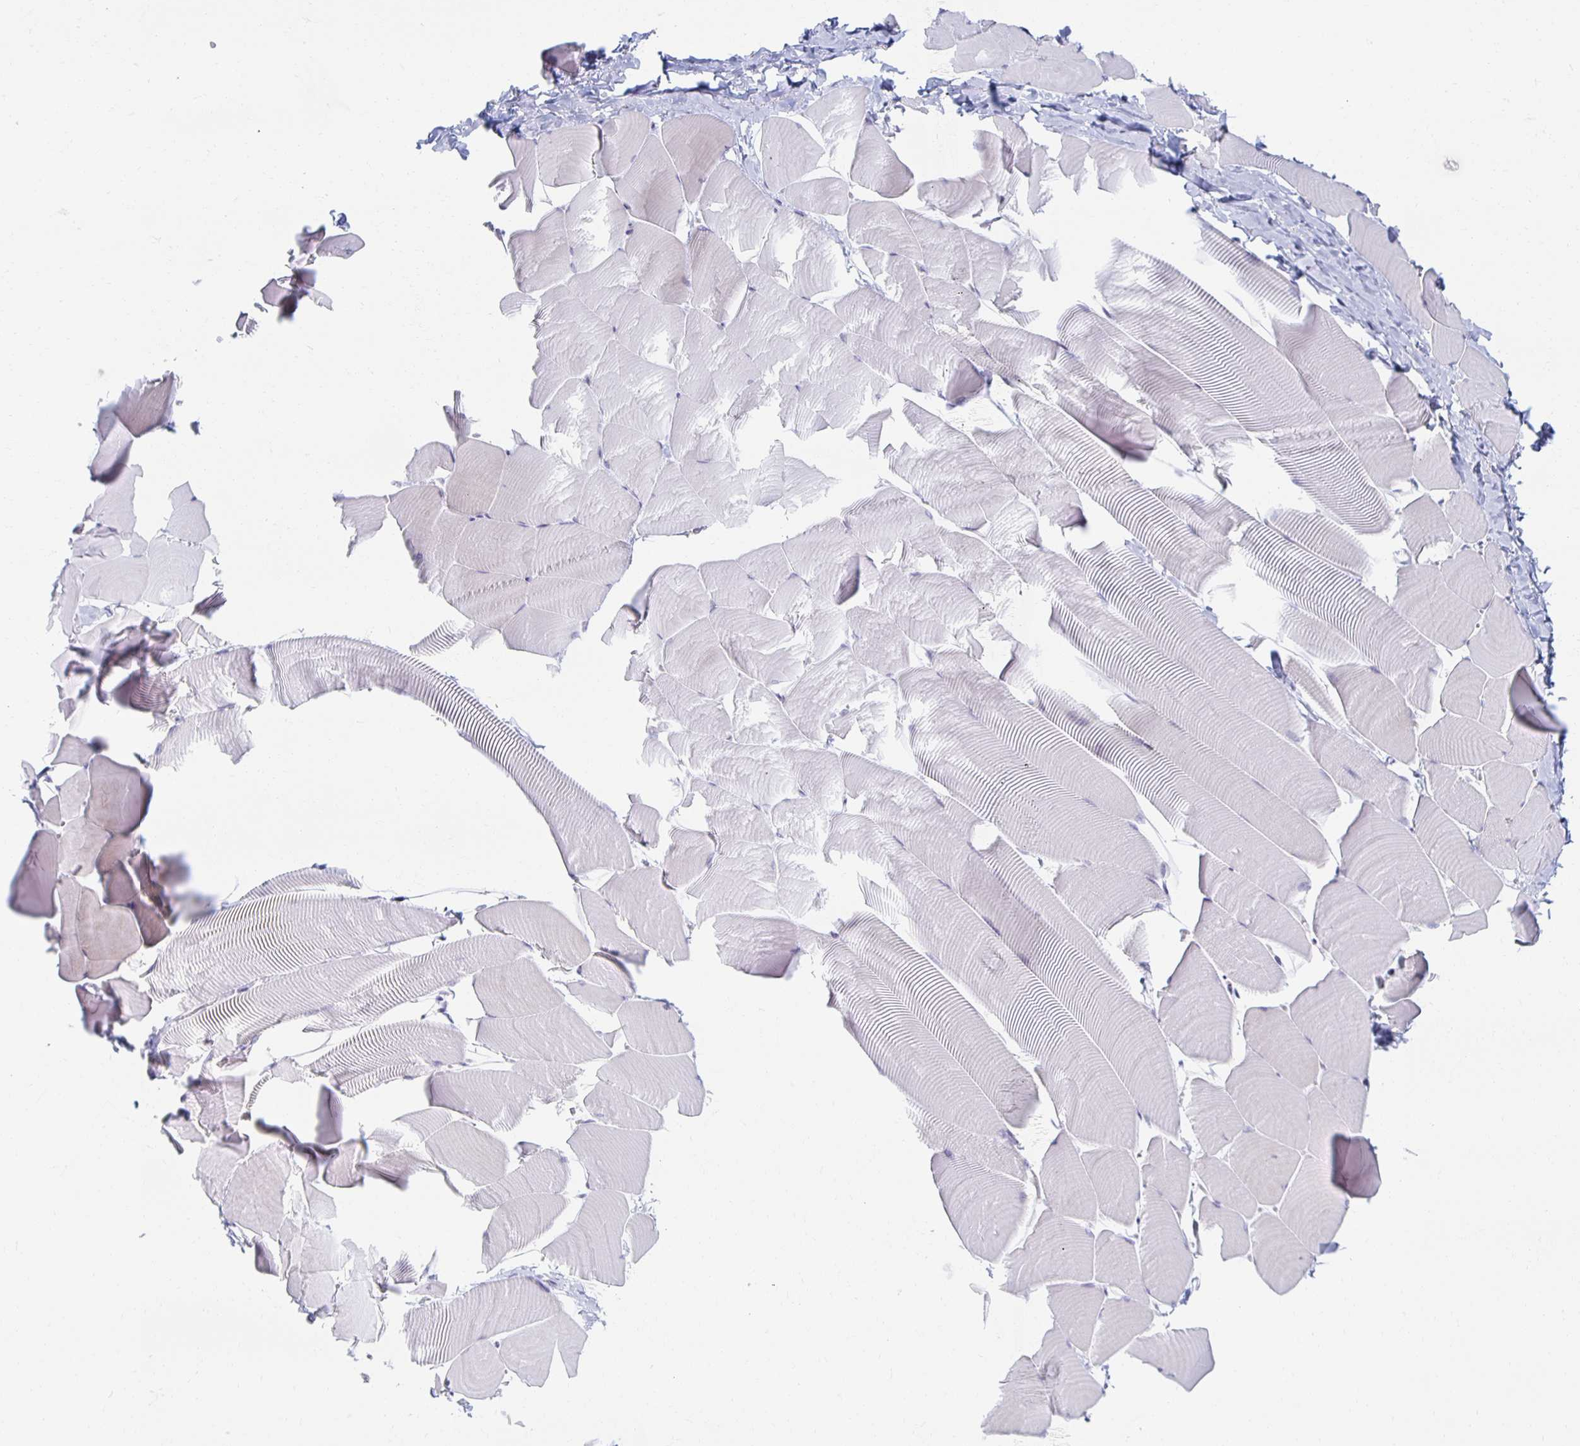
{"staining": {"intensity": "negative", "quantity": "none", "location": "none"}, "tissue": "skeletal muscle", "cell_type": "Myocytes", "image_type": "normal", "snomed": [{"axis": "morphology", "description": "Normal tissue, NOS"}, {"axis": "topography", "description": "Skeletal muscle"}], "caption": "This is a photomicrograph of immunohistochemistry (IHC) staining of normal skeletal muscle, which shows no expression in myocytes. (DAB (3,3'-diaminobenzidine) IHC with hematoxylin counter stain).", "gene": "TEX44", "patient": {"sex": "male", "age": 25}}